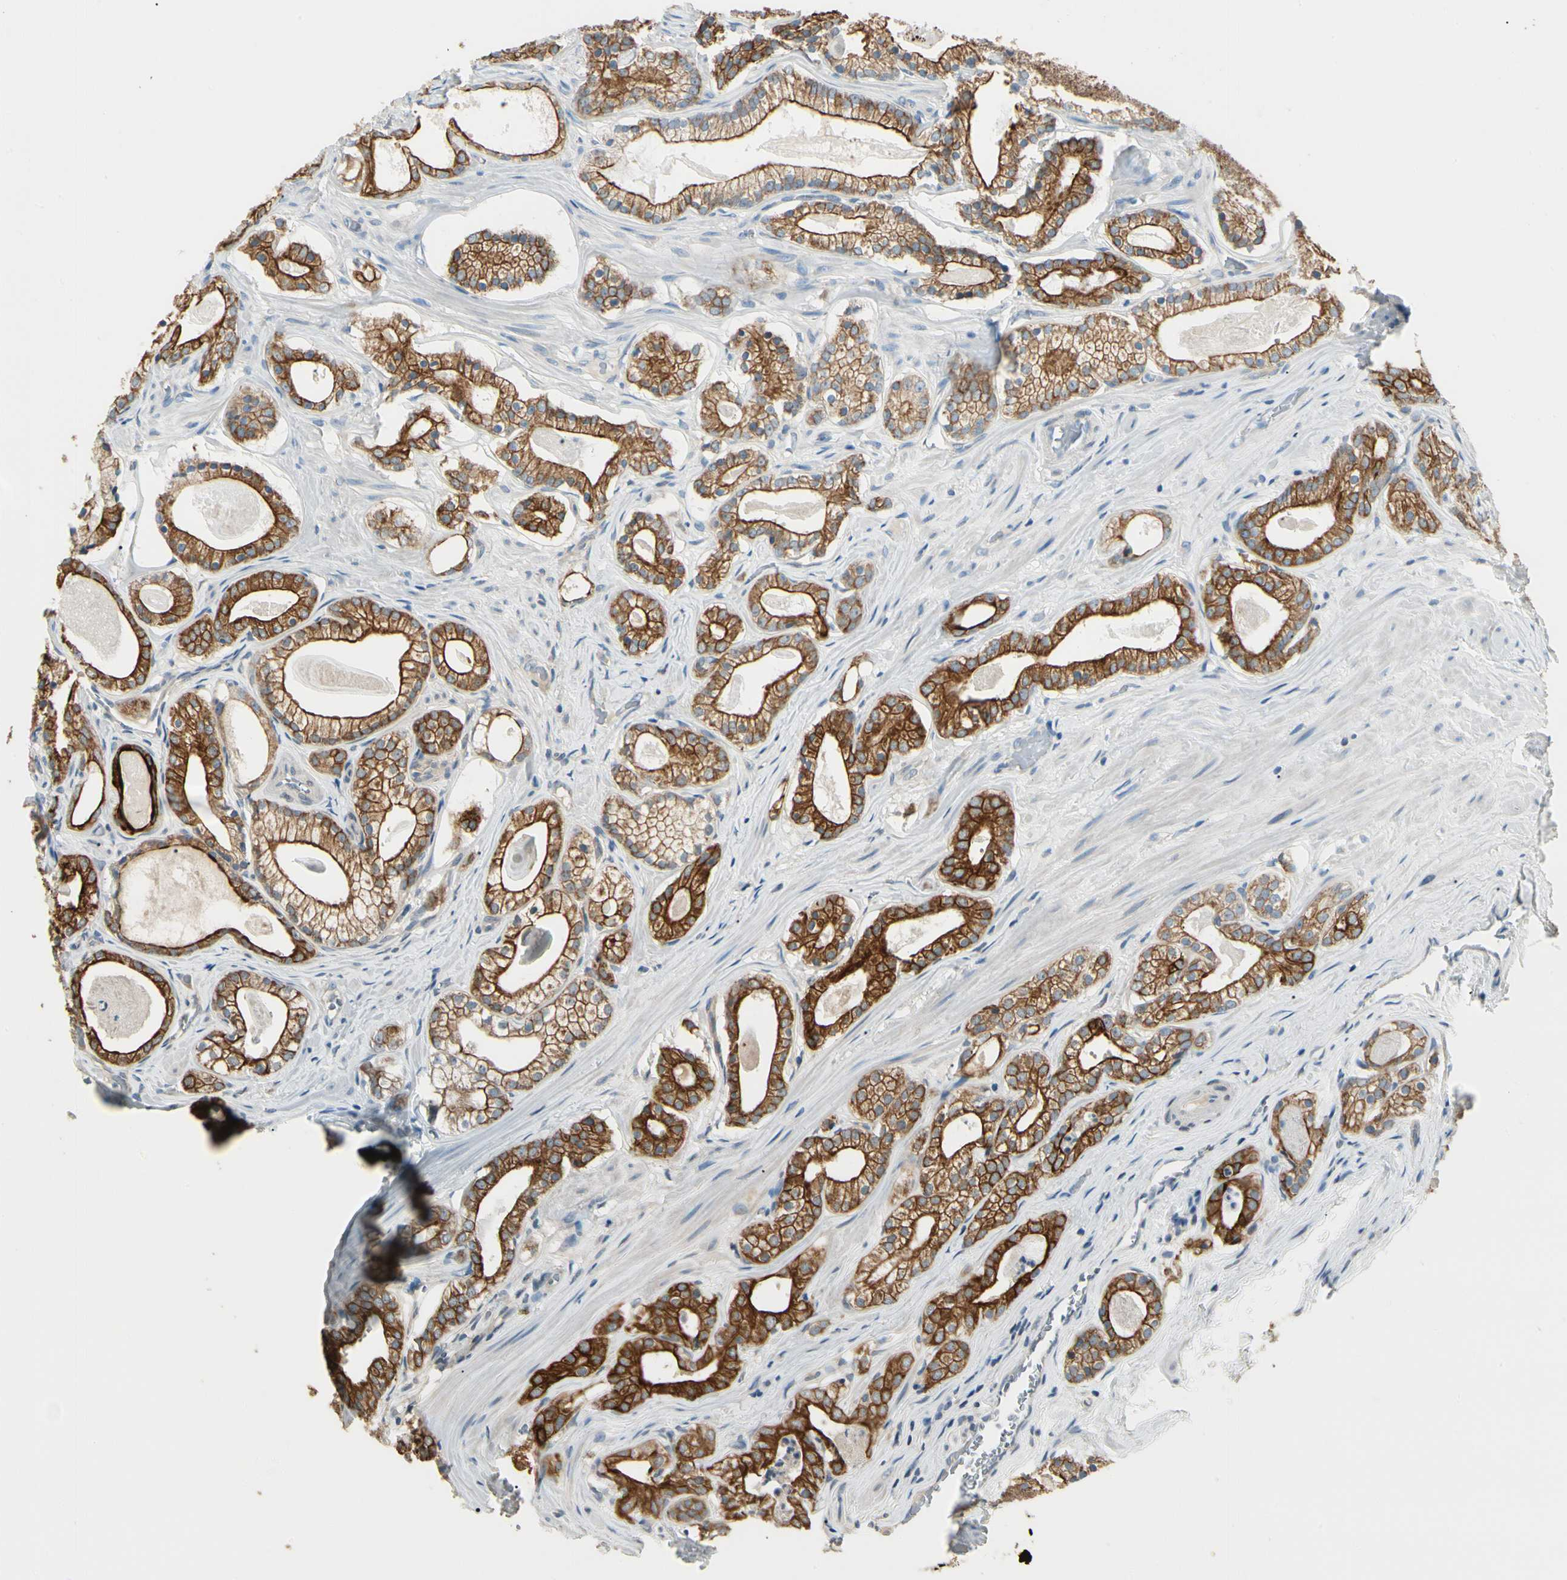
{"staining": {"intensity": "strong", "quantity": ">75%", "location": "cytoplasmic/membranous"}, "tissue": "prostate cancer", "cell_type": "Tumor cells", "image_type": "cancer", "snomed": [{"axis": "morphology", "description": "Adenocarcinoma, Low grade"}, {"axis": "topography", "description": "Prostate"}], "caption": "DAB (3,3'-diaminobenzidine) immunohistochemical staining of human prostate adenocarcinoma (low-grade) exhibits strong cytoplasmic/membranous protein positivity in approximately >75% of tumor cells.", "gene": "DUSP12", "patient": {"sex": "male", "age": 59}}